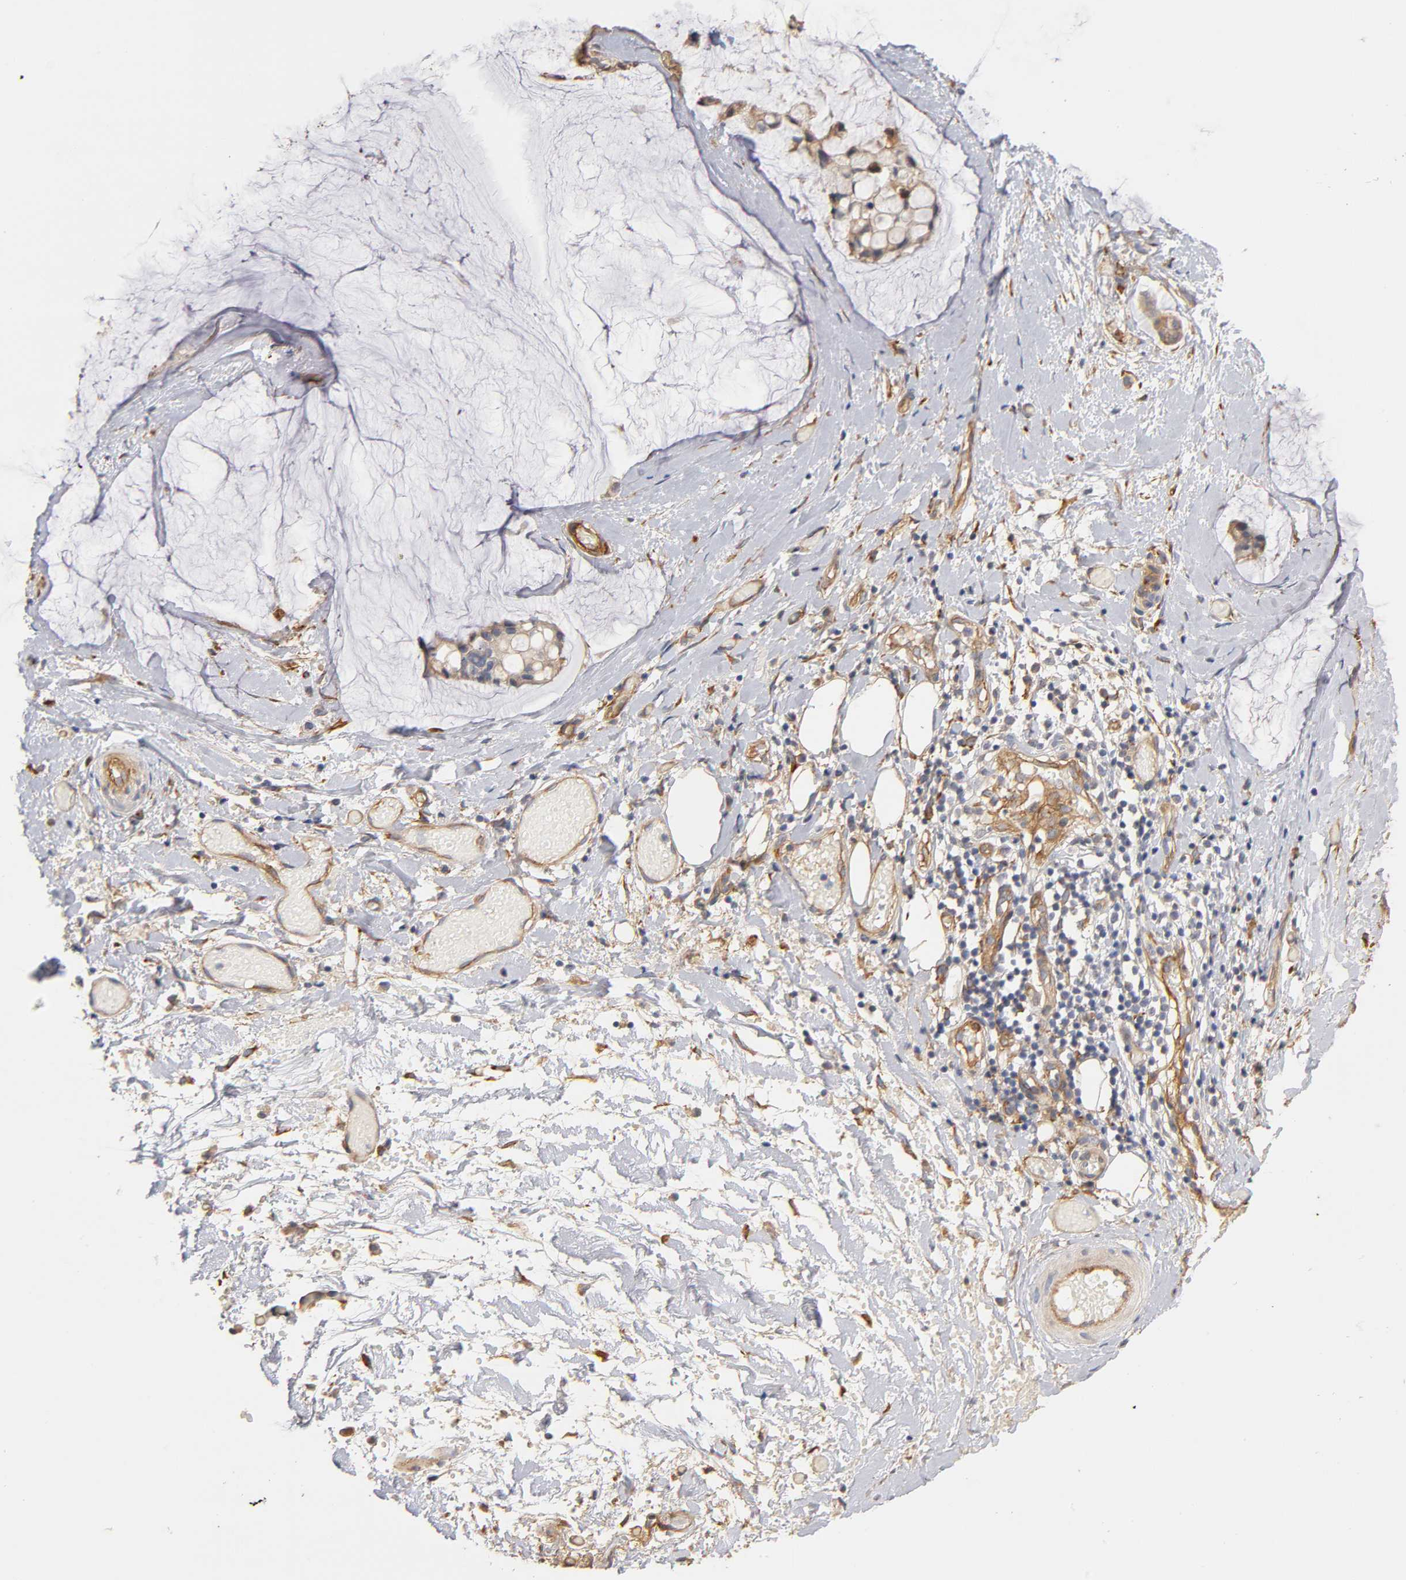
{"staining": {"intensity": "weak", "quantity": ">75%", "location": "cytoplasmic/membranous"}, "tissue": "ovarian cancer", "cell_type": "Tumor cells", "image_type": "cancer", "snomed": [{"axis": "morphology", "description": "Cystadenocarcinoma, mucinous, NOS"}, {"axis": "topography", "description": "Ovary"}], "caption": "Approximately >75% of tumor cells in ovarian cancer (mucinous cystadenocarcinoma) demonstrate weak cytoplasmic/membranous protein positivity as visualized by brown immunohistochemical staining.", "gene": "LAMB1", "patient": {"sex": "female", "age": 39}}